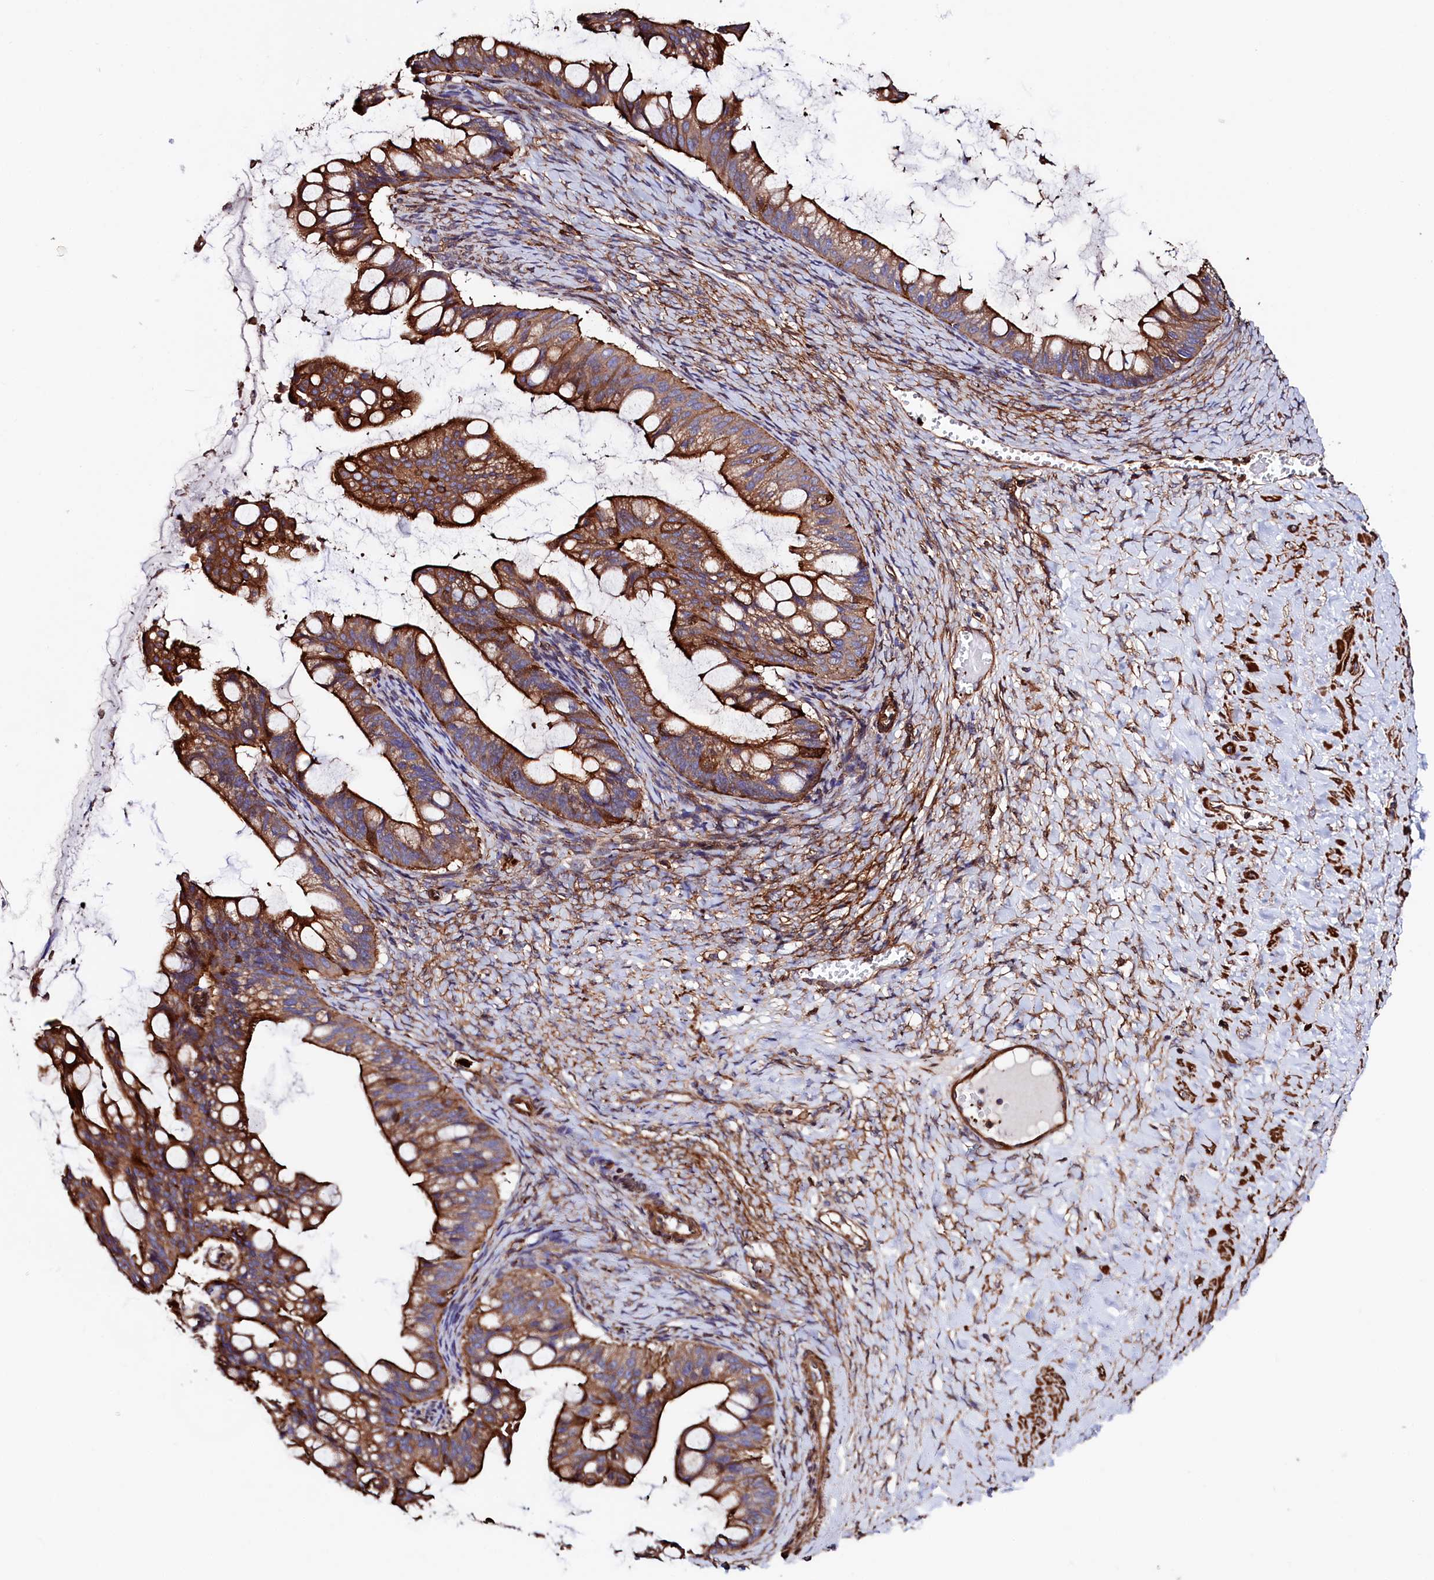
{"staining": {"intensity": "strong", "quantity": ">75%", "location": "cytoplasmic/membranous"}, "tissue": "ovarian cancer", "cell_type": "Tumor cells", "image_type": "cancer", "snomed": [{"axis": "morphology", "description": "Cystadenocarcinoma, mucinous, NOS"}, {"axis": "topography", "description": "Ovary"}], "caption": "Human ovarian cancer (mucinous cystadenocarcinoma) stained with a brown dye shows strong cytoplasmic/membranous positive positivity in about >75% of tumor cells.", "gene": "STAMBPL1", "patient": {"sex": "female", "age": 73}}